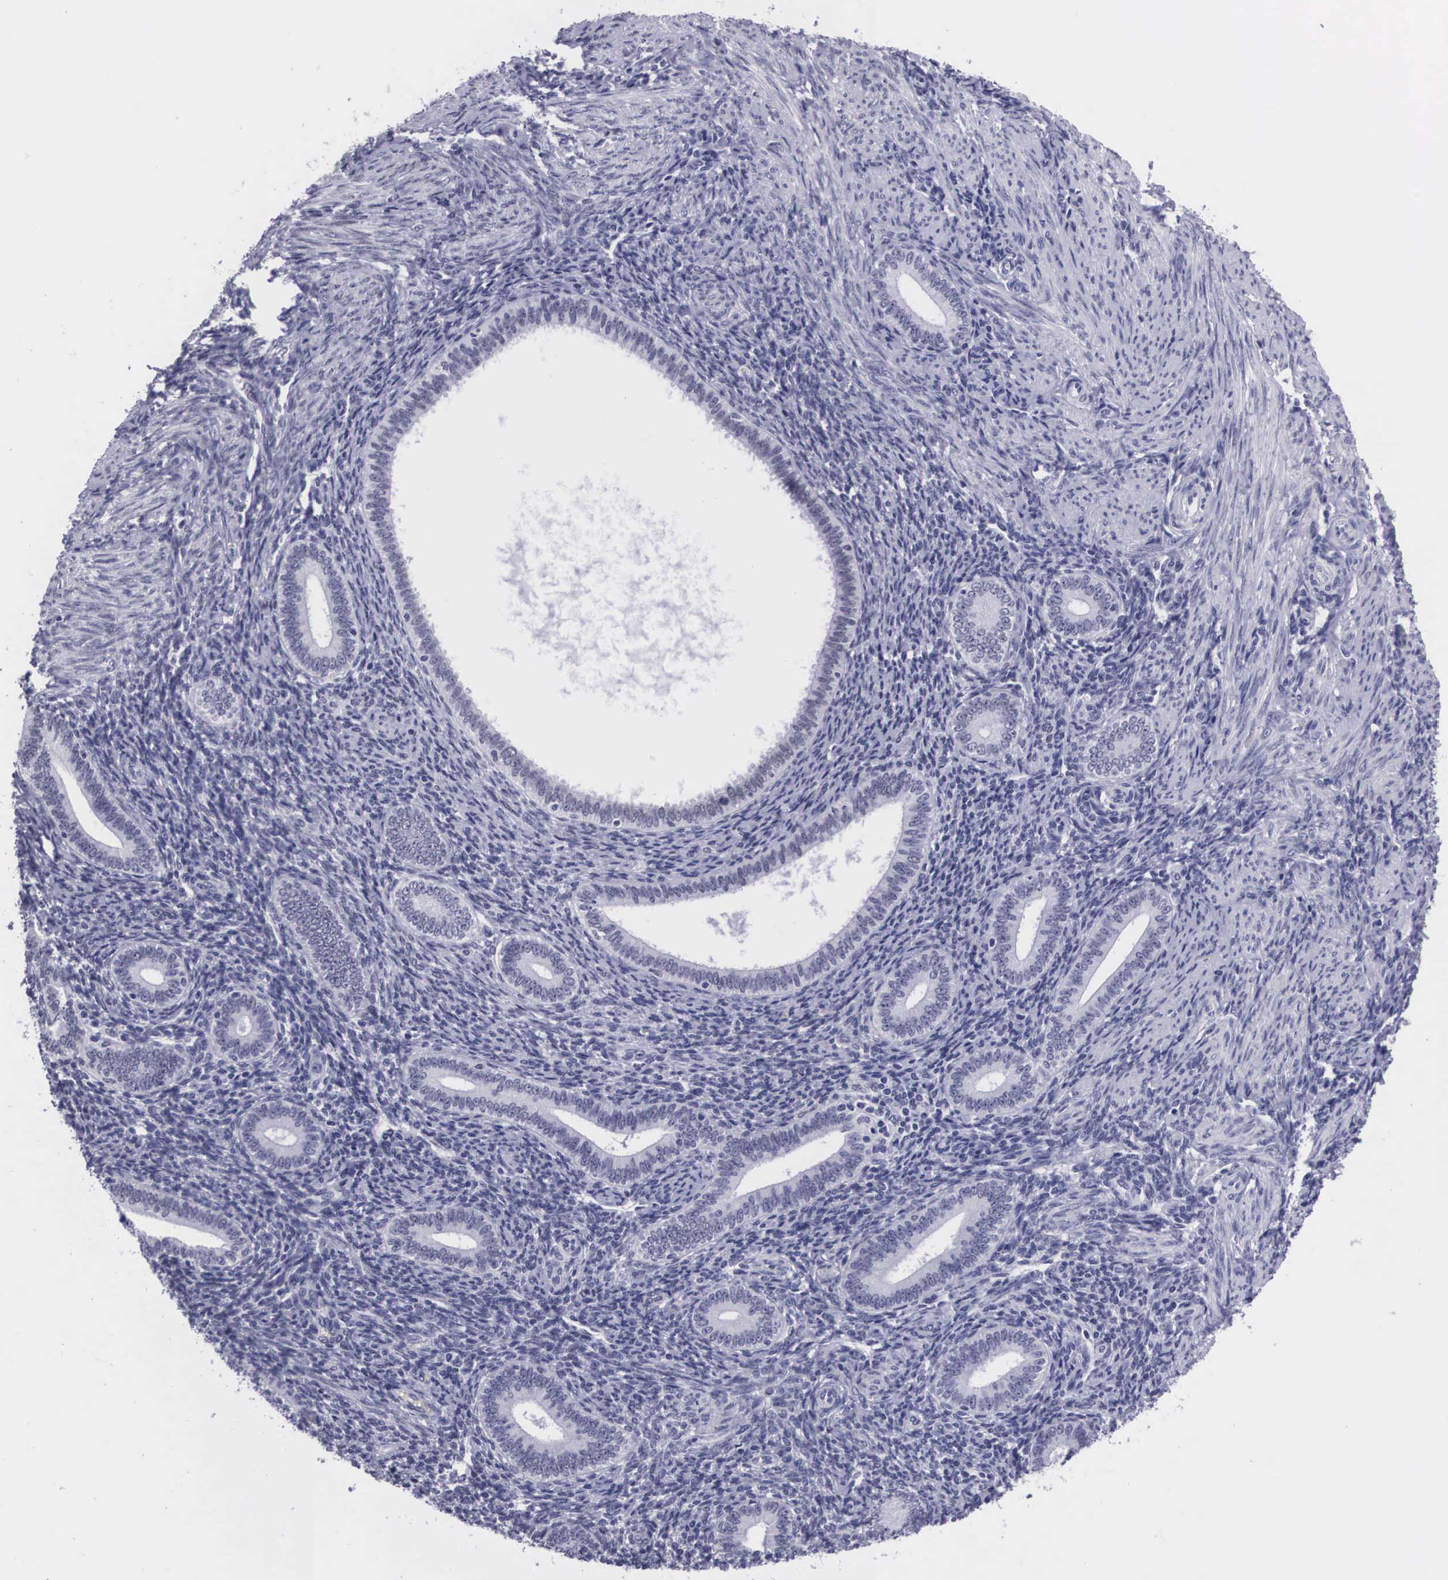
{"staining": {"intensity": "negative", "quantity": "none", "location": "none"}, "tissue": "endometrium", "cell_type": "Cells in endometrial stroma", "image_type": "normal", "snomed": [{"axis": "morphology", "description": "Normal tissue, NOS"}, {"axis": "topography", "description": "Endometrium"}], "caption": "There is no significant positivity in cells in endometrial stroma of endometrium. Nuclei are stained in blue.", "gene": "C22orf31", "patient": {"sex": "female", "age": 35}}